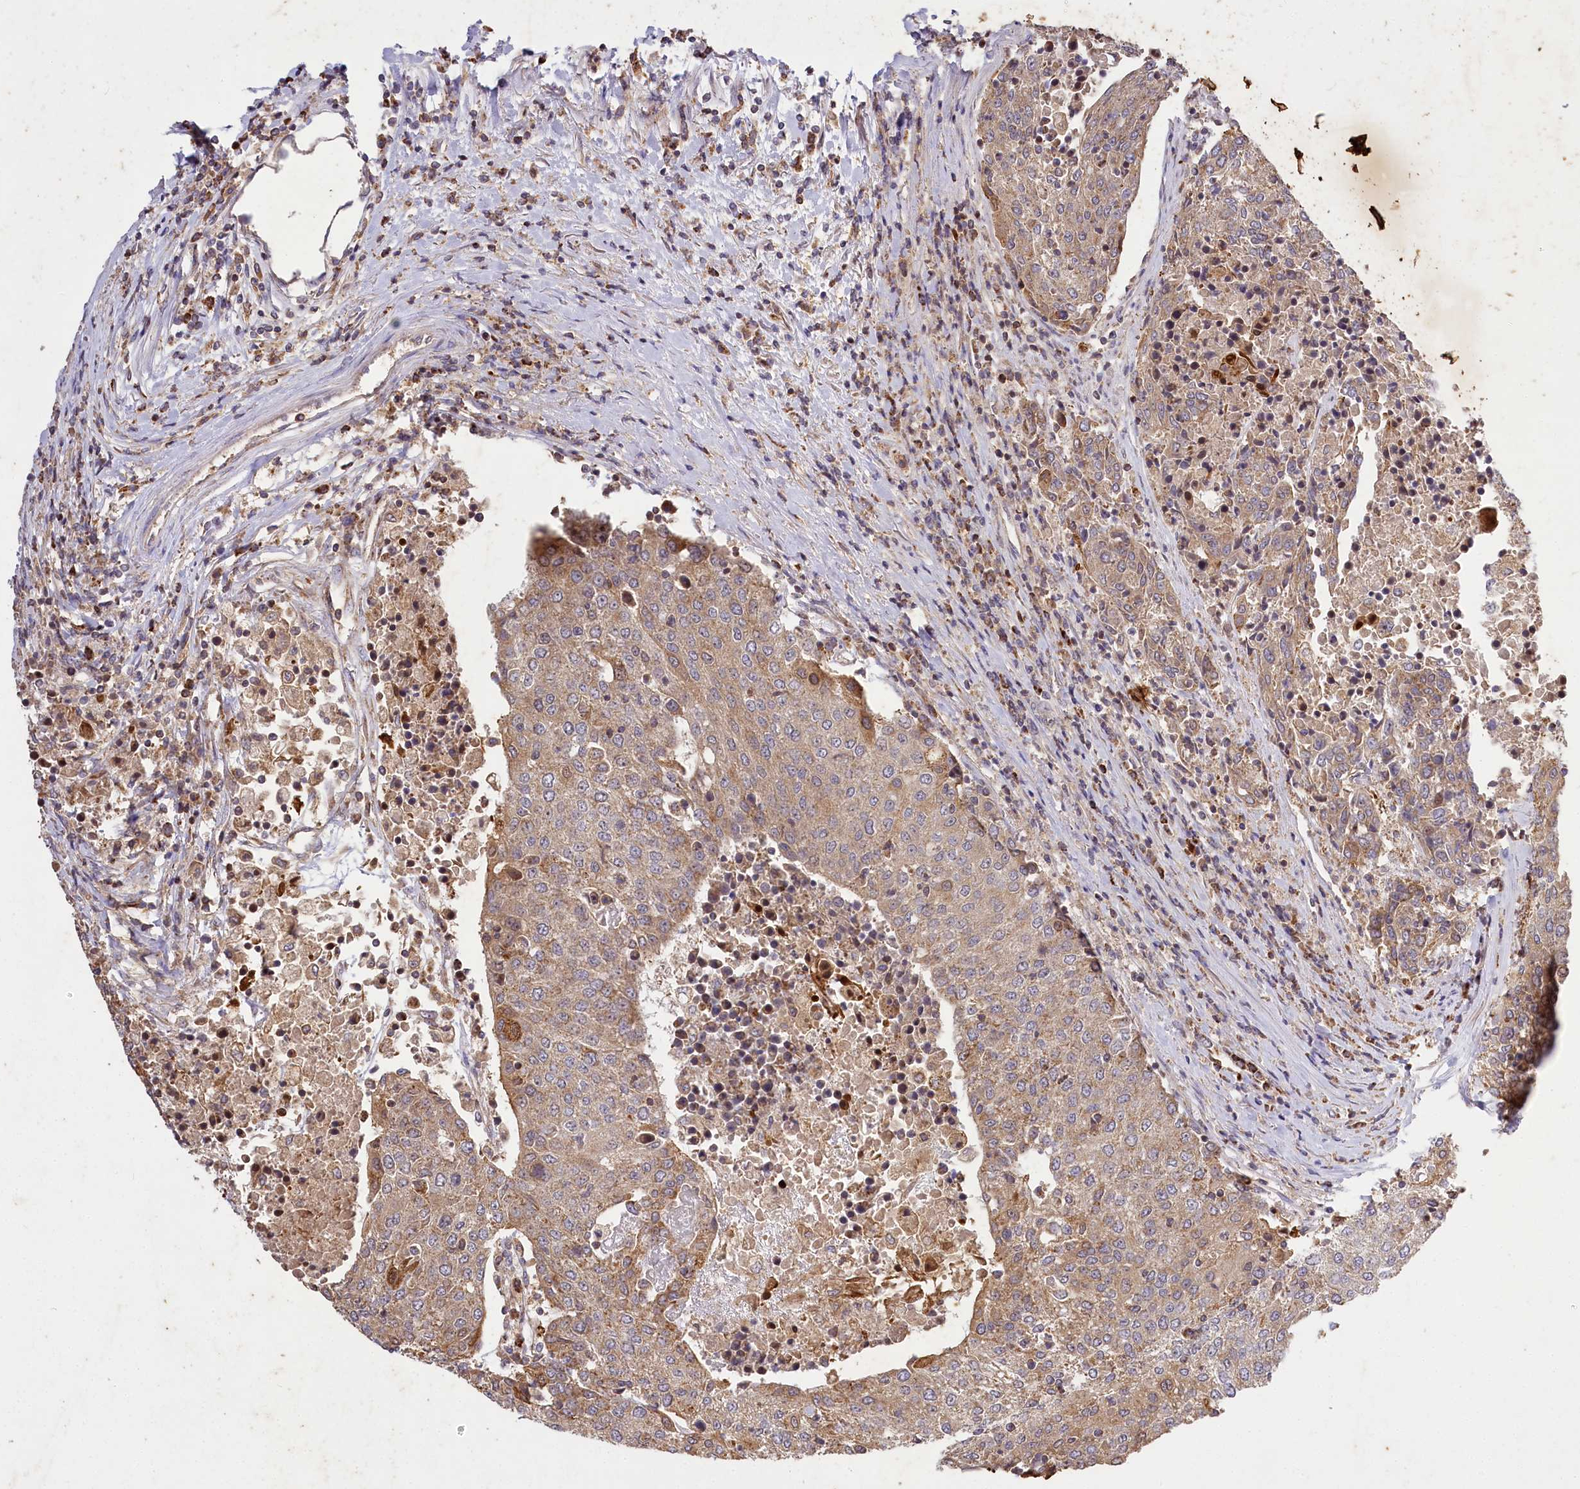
{"staining": {"intensity": "moderate", "quantity": ">75%", "location": "cytoplasmic/membranous"}, "tissue": "urothelial cancer", "cell_type": "Tumor cells", "image_type": "cancer", "snomed": [{"axis": "morphology", "description": "Urothelial carcinoma, High grade"}, {"axis": "topography", "description": "Urinary bladder"}], "caption": "Immunohistochemistry (DAB (3,3'-diaminobenzidine)) staining of urothelial carcinoma (high-grade) reveals moderate cytoplasmic/membranous protein expression in approximately >75% of tumor cells. The staining was performed using DAB, with brown indicating positive protein expression. Nuclei are stained blue with hematoxylin.", "gene": "CARD19", "patient": {"sex": "female", "age": 85}}